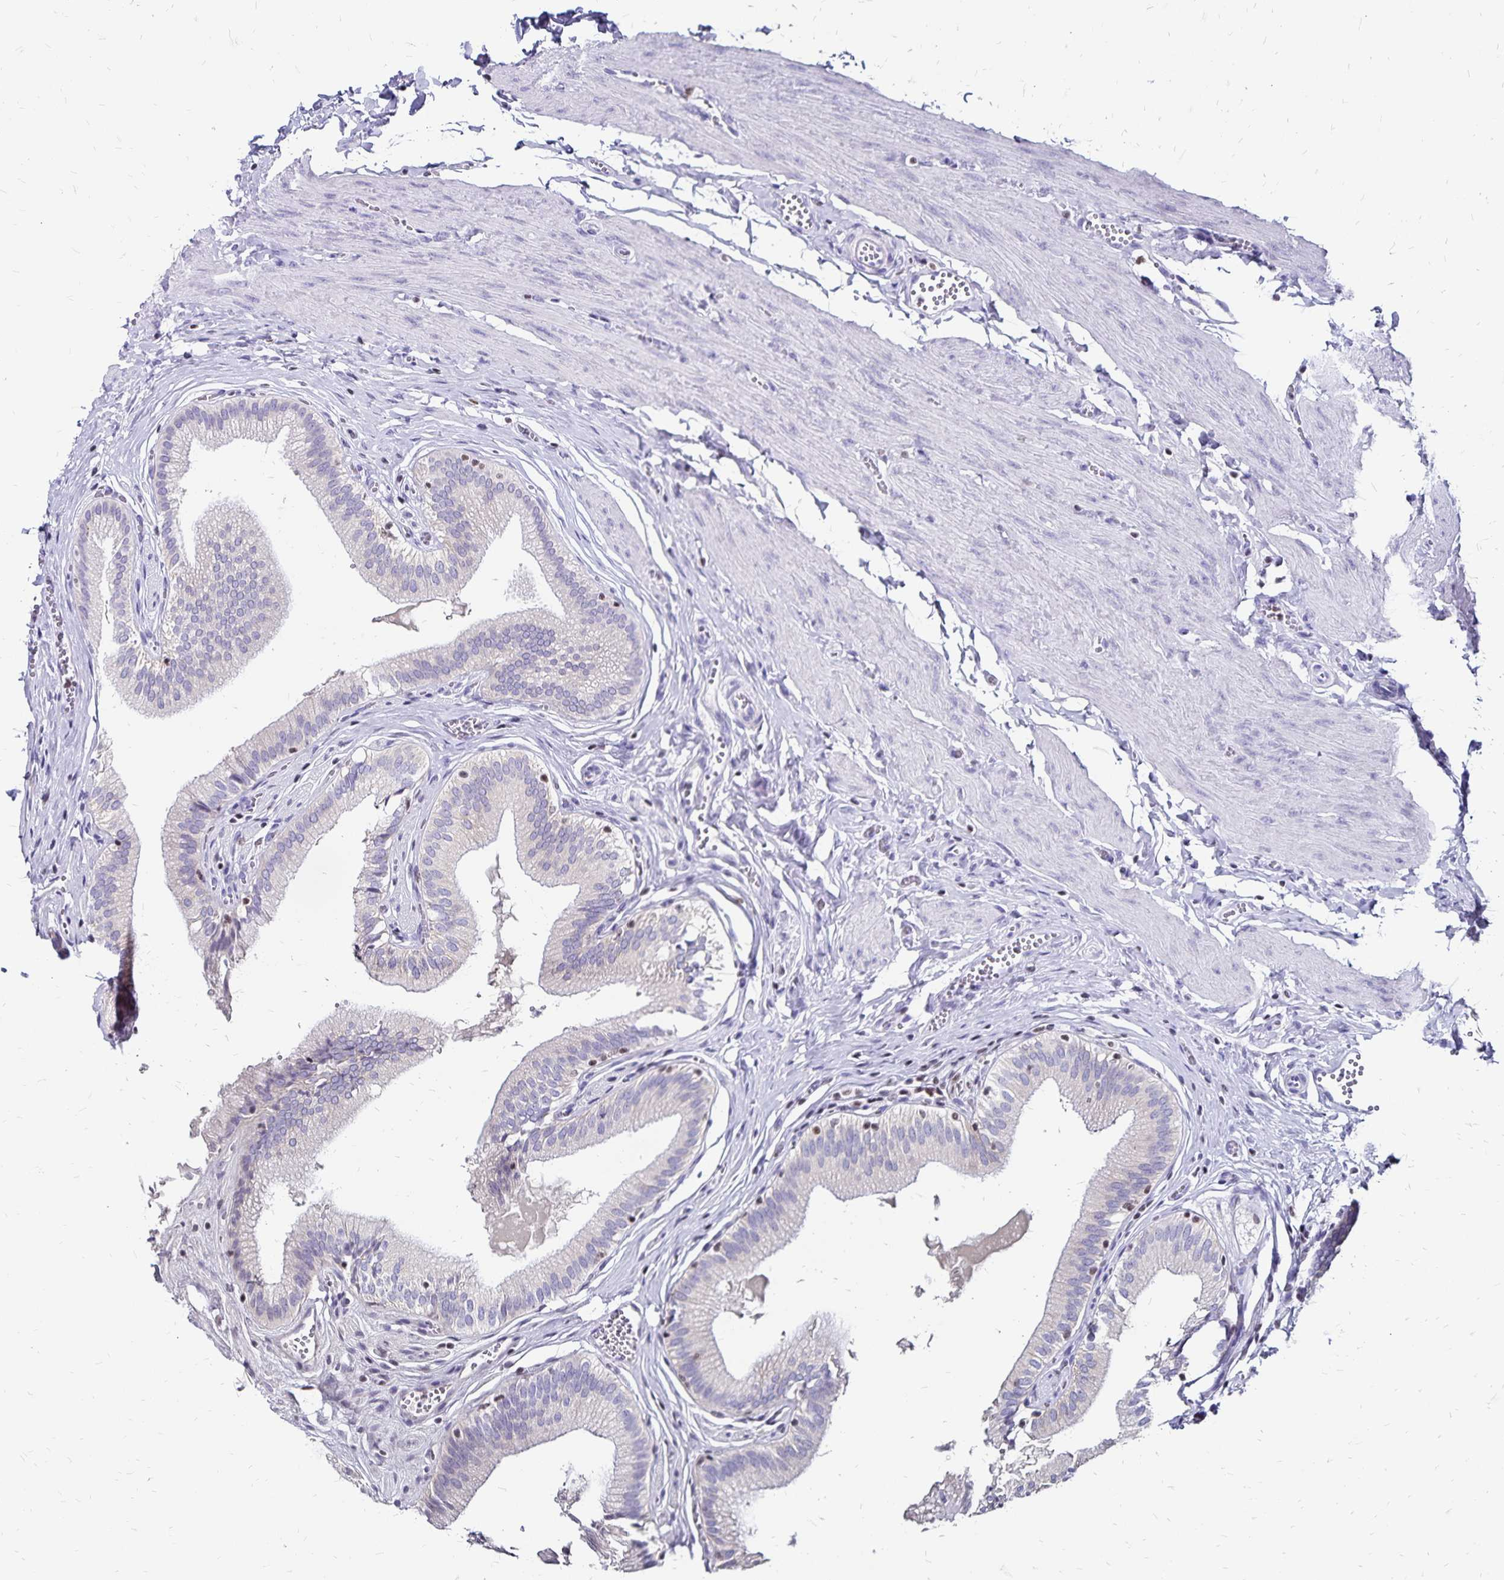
{"staining": {"intensity": "negative", "quantity": "none", "location": "none"}, "tissue": "gallbladder", "cell_type": "Glandular cells", "image_type": "normal", "snomed": [{"axis": "morphology", "description": "Normal tissue, NOS"}, {"axis": "topography", "description": "Gallbladder"}, {"axis": "topography", "description": "Peripheral nerve tissue"}], "caption": "Immunohistochemical staining of normal gallbladder exhibits no significant positivity in glandular cells.", "gene": "IKZF1", "patient": {"sex": "male", "age": 17}}